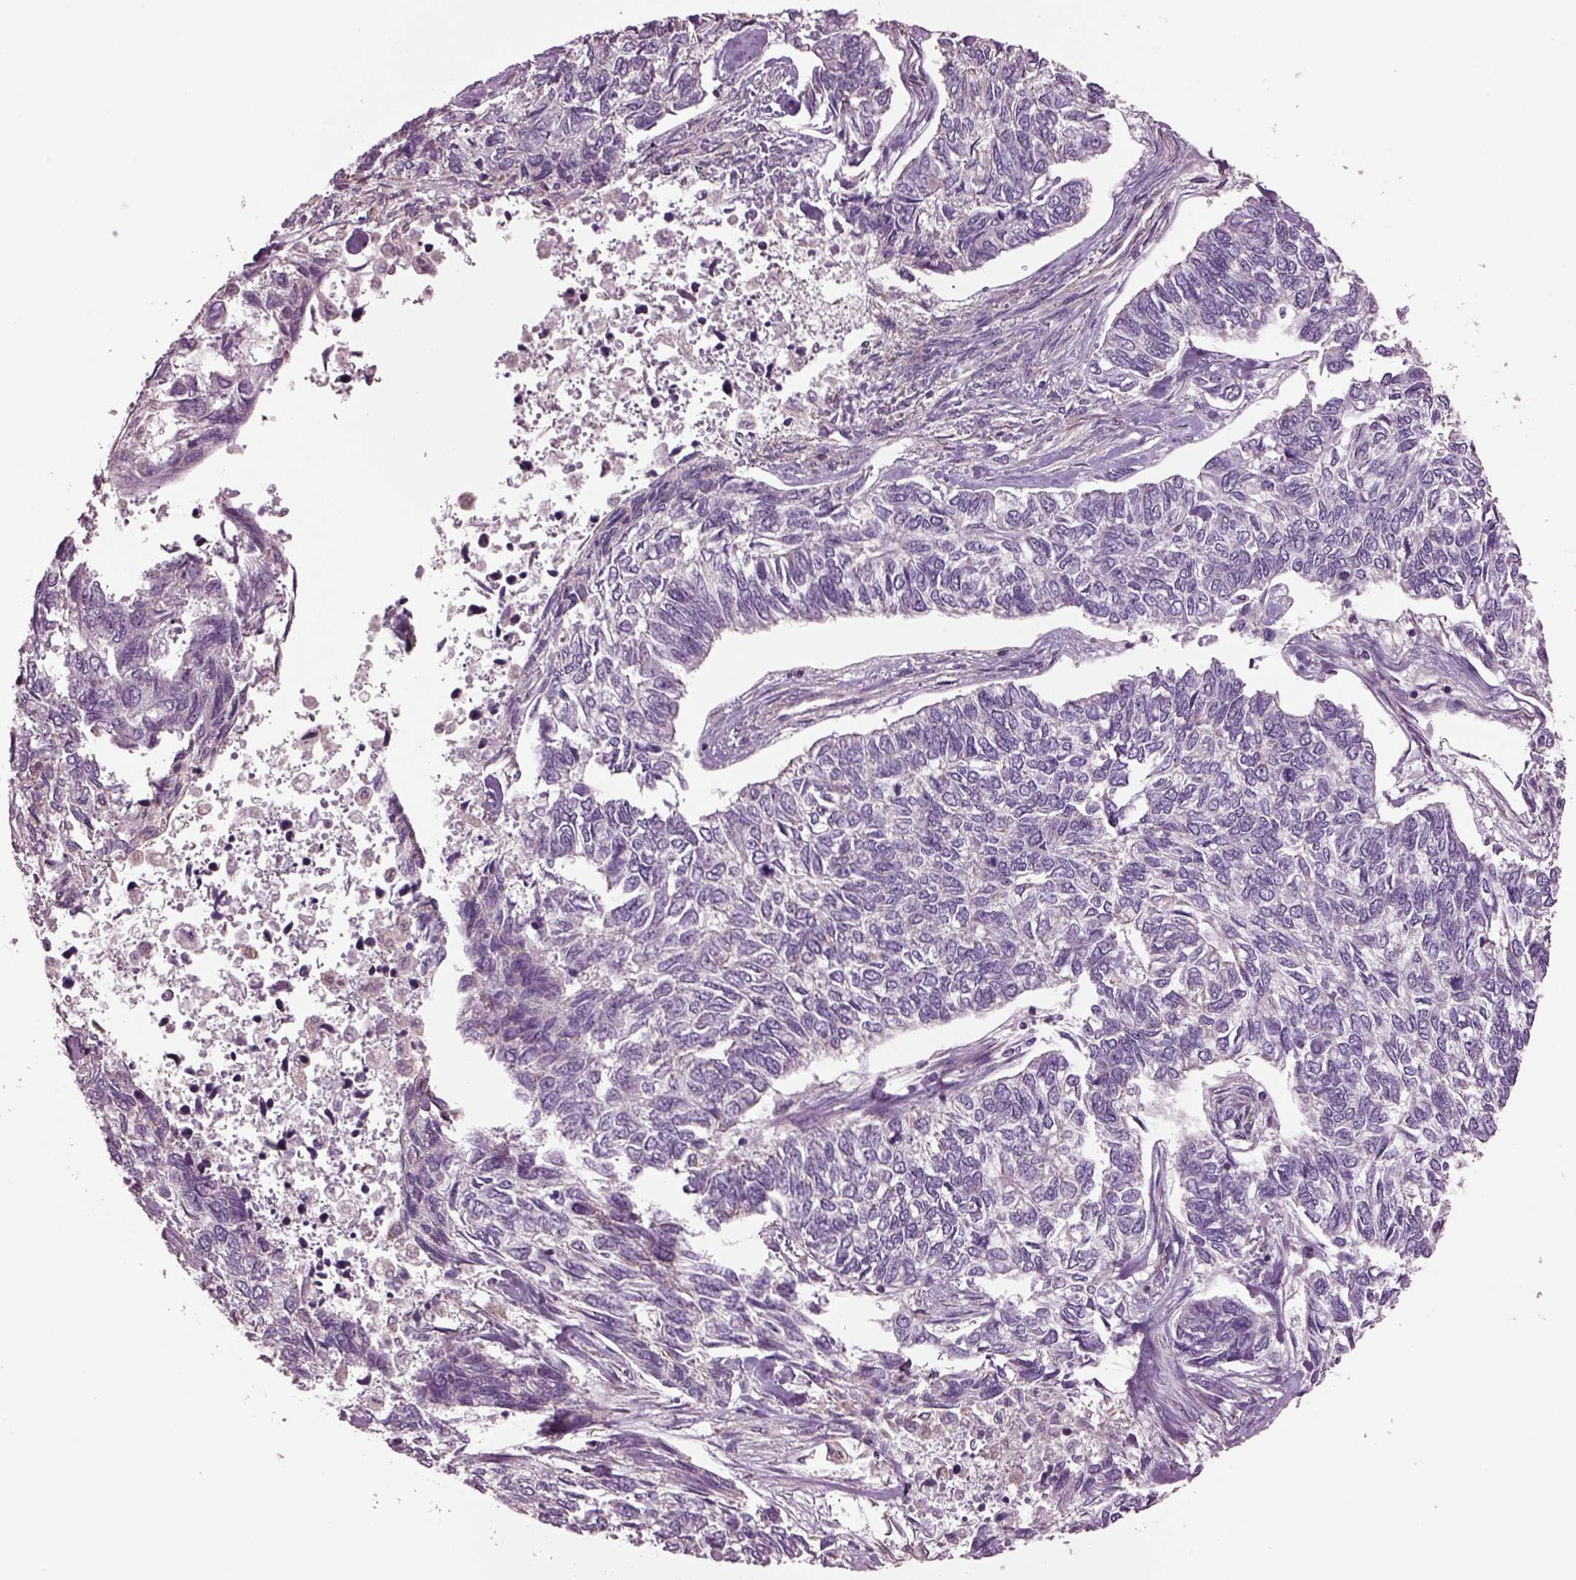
{"staining": {"intensity": "negative", "quantity": "none", "location": "none"}, "tissue": "skin cancer", "cell_type": "Tumor cells", "image_type": "cancer", "snomed": [{"axis": "morphology", "description": "Basal cell carcinoma"}, {"axis": "topography", "description": "Skin"}], "caption": "Immunohistochemistry (IHC) photomicrograph of neoplastic tissue: skin cancer stained with DAB demonstrates no significant protein positivity in tumor cells.", "gene": "SPATA7", "patient": {"sex": "female", "age": 65}}